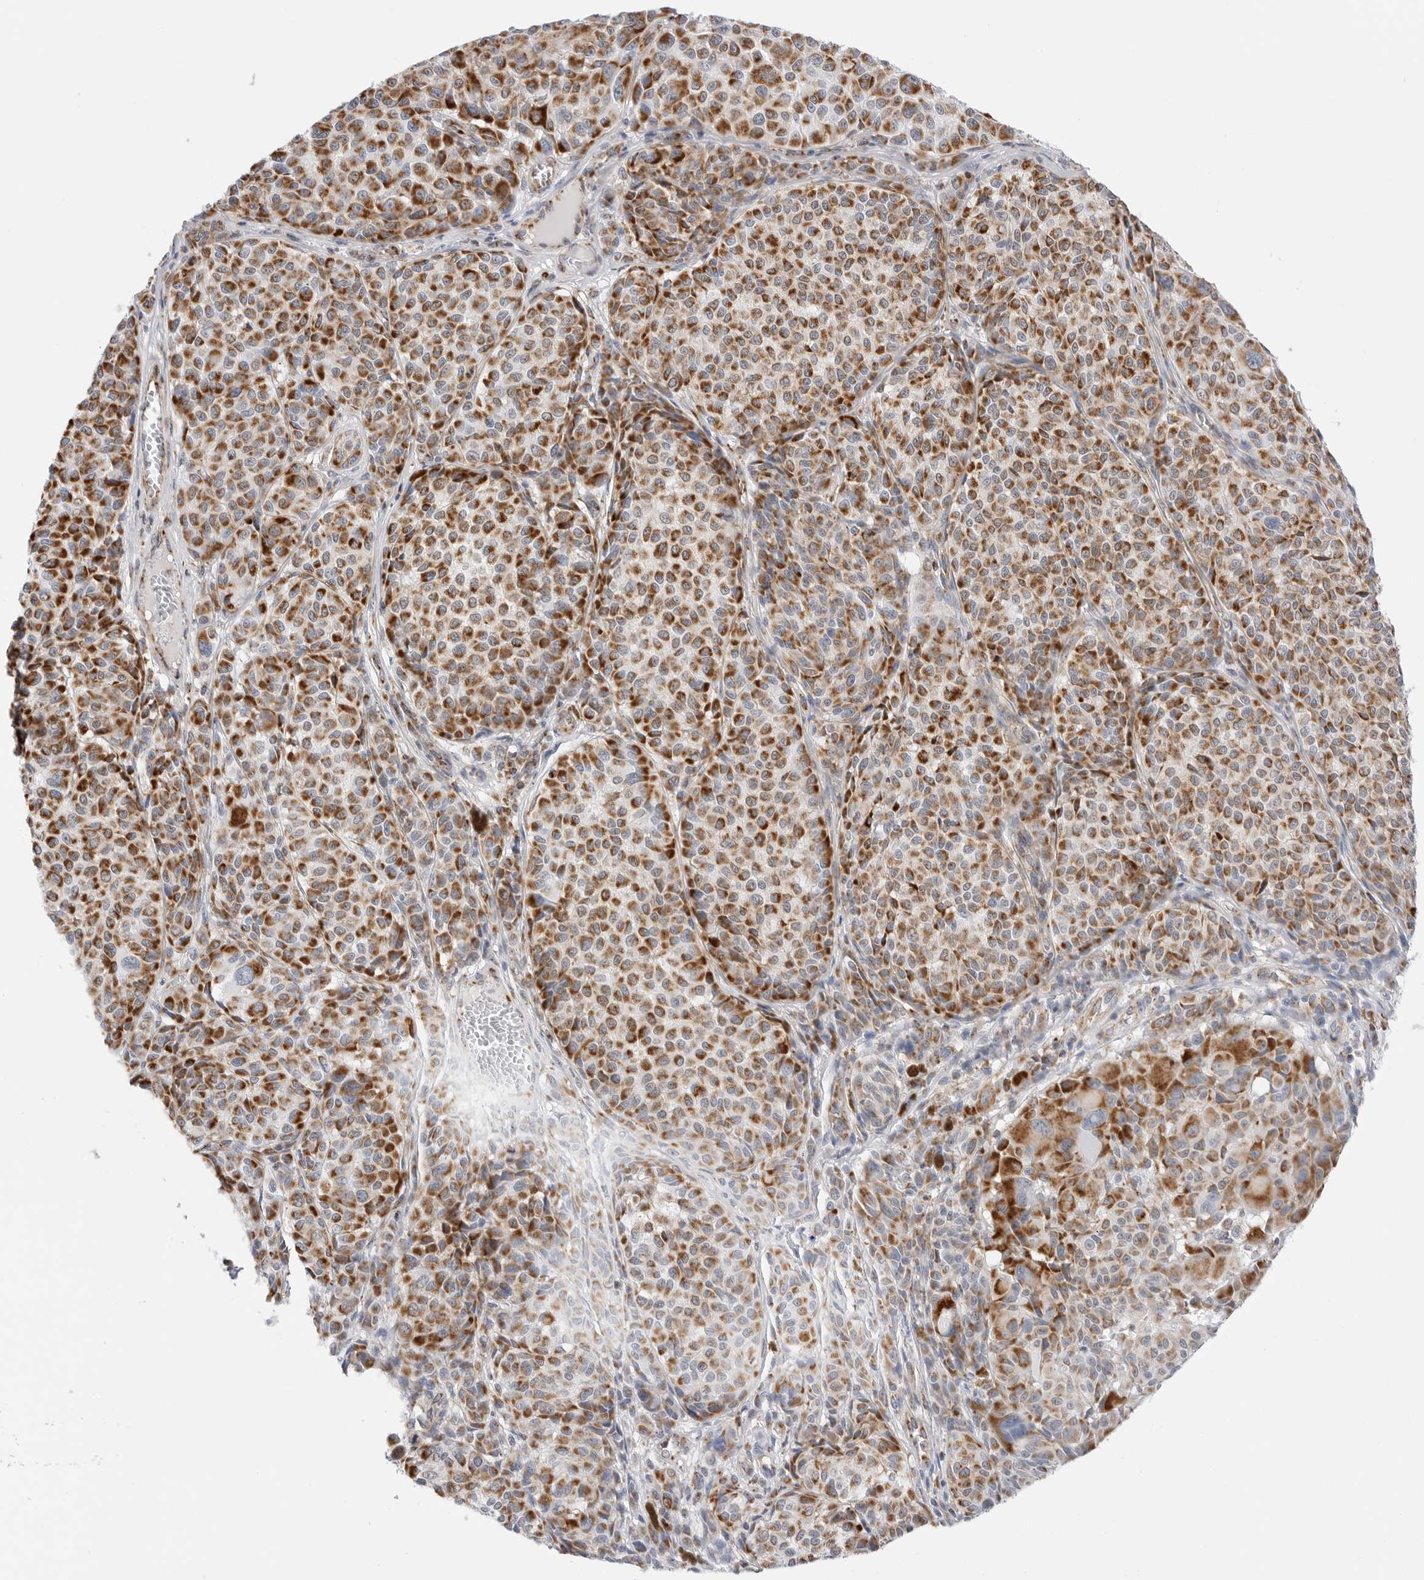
{"staining": {"intensity": "moderate", "quantity": ">75%", "location": "cytoplasmic/membranous"}, "tissue": "melanoma", "cell_type": "Tumor cells", "image_type": "cancer", "snomed": [{"axis": "morphology", "description": "Malignant melanoma, NOS"}, {"axis": "topography", "description": "Skin"}], "caption": "Melanoma was stained to show a protein in brown. There is medium levels of moderate cytoplasmic/membranous staining in approximately >75% of tumor cells. Using DAB (brown) and hematoxylin (blue) stains, captured at high magnification using brightfield microscopy.", "gene": "ATP5IF1", "patient": {"sex": "male", "age": 83}}